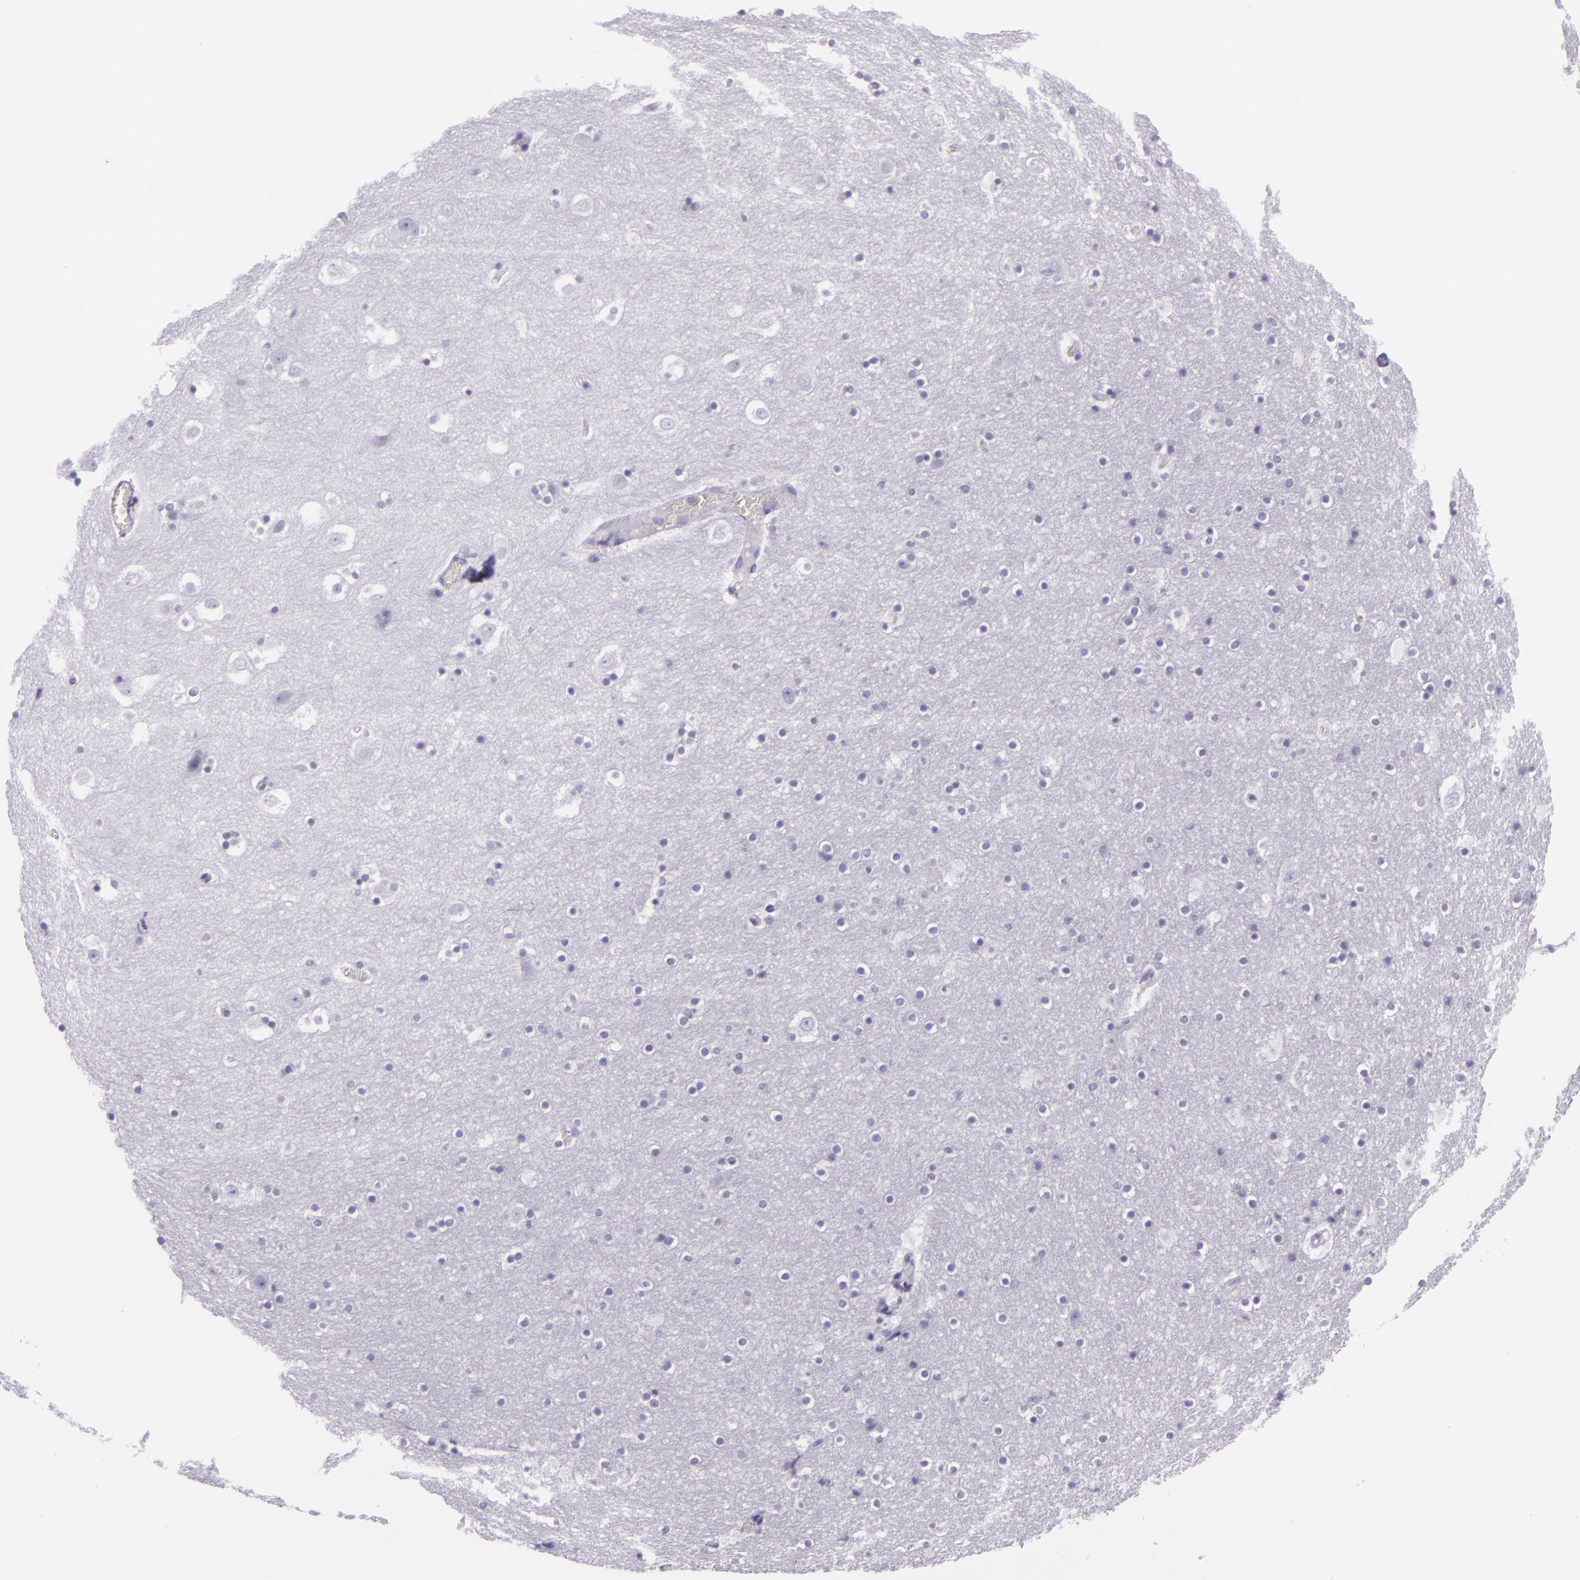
{"staining": {"intensity": "negative", "quantity": "none", "location": "none"}, "tissue": "hippocampus", "cell_type": "Glial cells", "image_type": "normal", "snomed": [{"axis": "morphology", "description": "Normal tissue, NOS"}, {"axis": "topography", "description": "Hippocampus"}], "caption": "This histopathology image is of unremarkable hippocampus stained with immunohistochemistry to label a protein in brown with the nuclei are counter-stained blue. There is no positivity in glial cells.", "gene": "MUC6", "patient": {"sex": "male", "age": 45}}